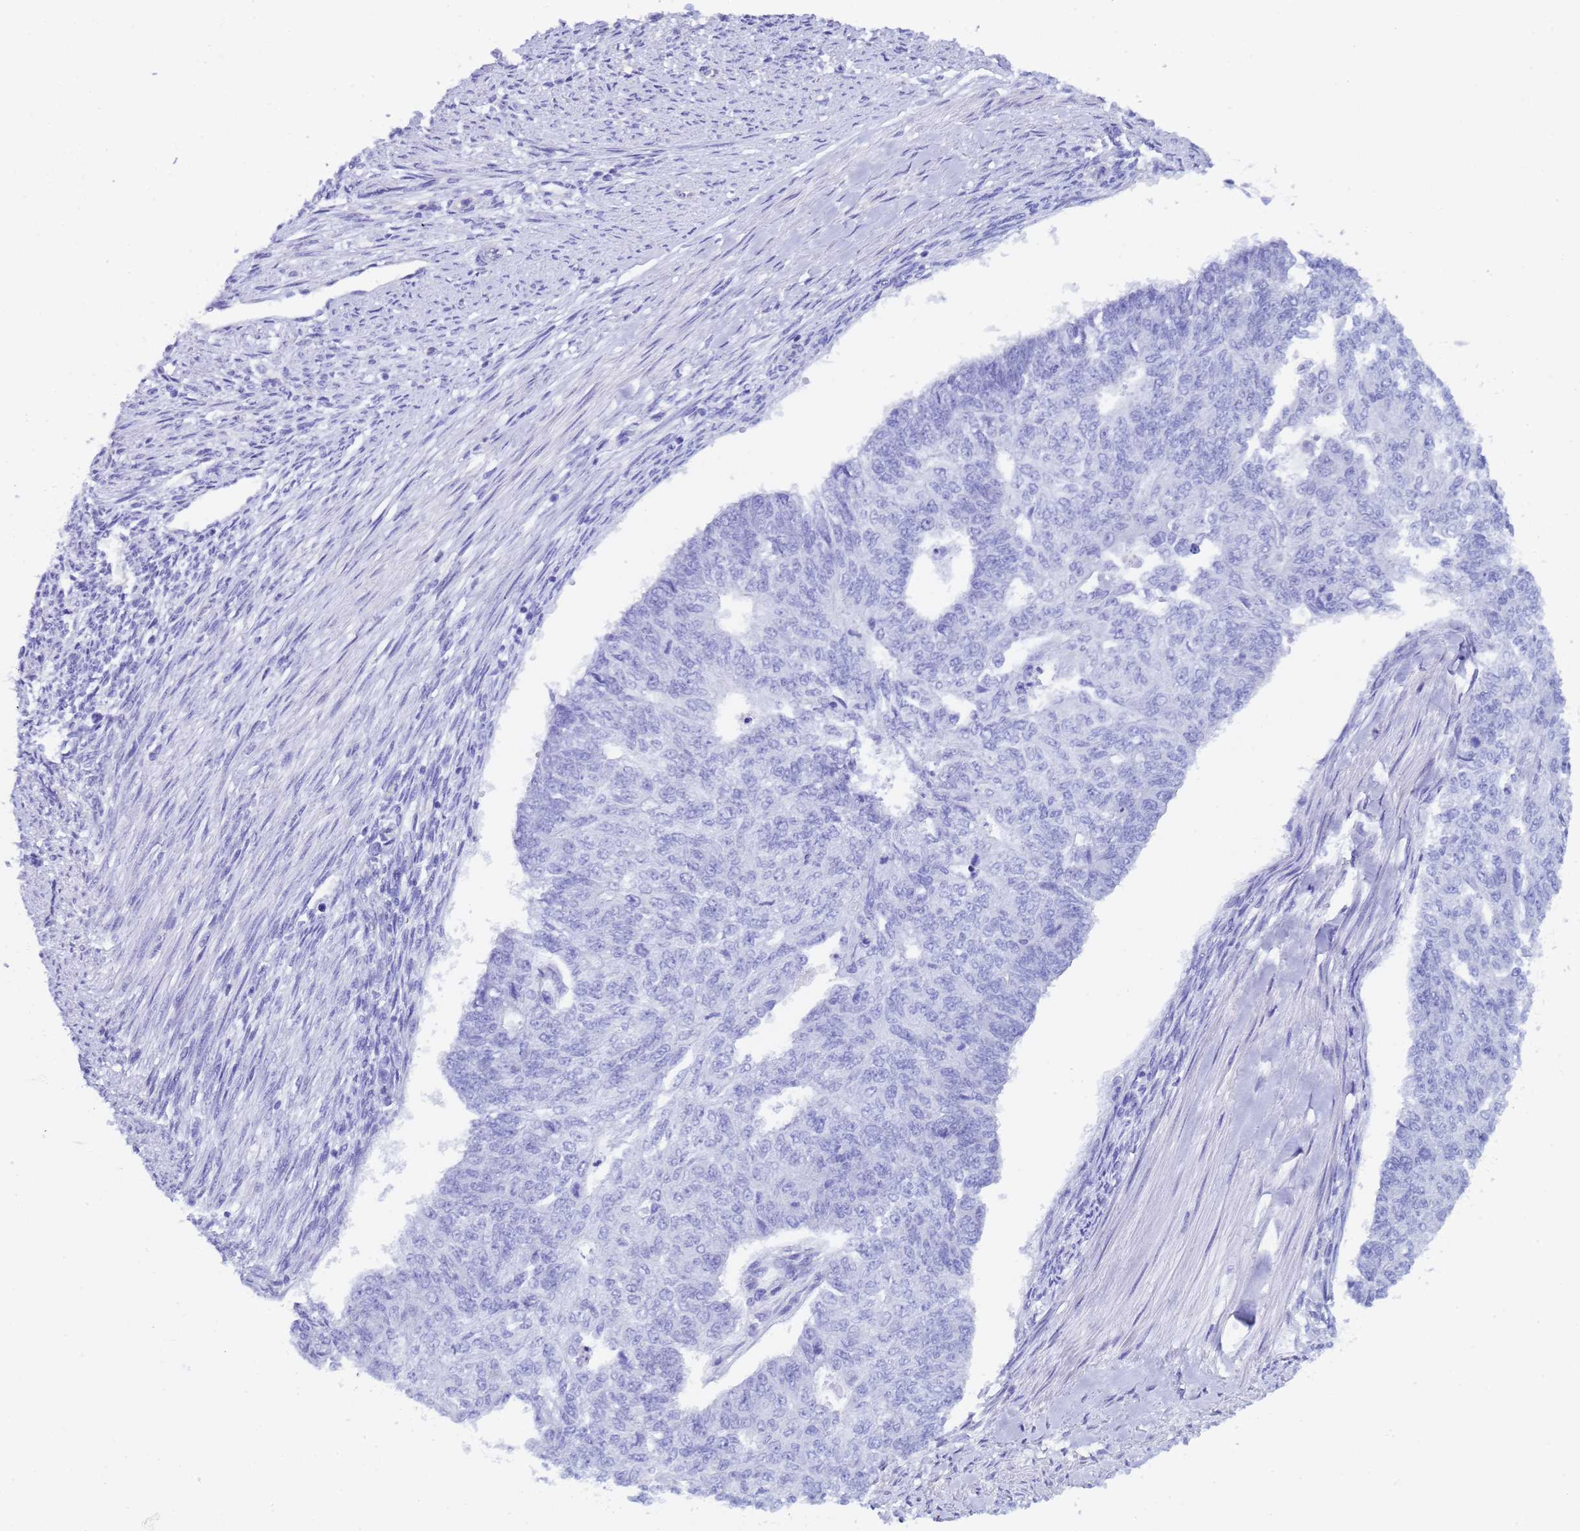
{"staining": {"intensity": "negative", "quantity": "none", "location": "none"}, "tissue": "endometrial cancer", "cell_type": "Tumor cells", "image_type": "cancer", "snomed": [{"axis": "morphology", "description": "Adenocarcinoma, NOS"}, {"axis": "topography", "description": "Endometrium"}], "caption": "Endometrial cancer (adenocarcinoma) was stained to show a protein in brown. There is no significant expression in tumor cells.", "gene": "CTRC", "patient": {"sex": "female", "age": 32}}